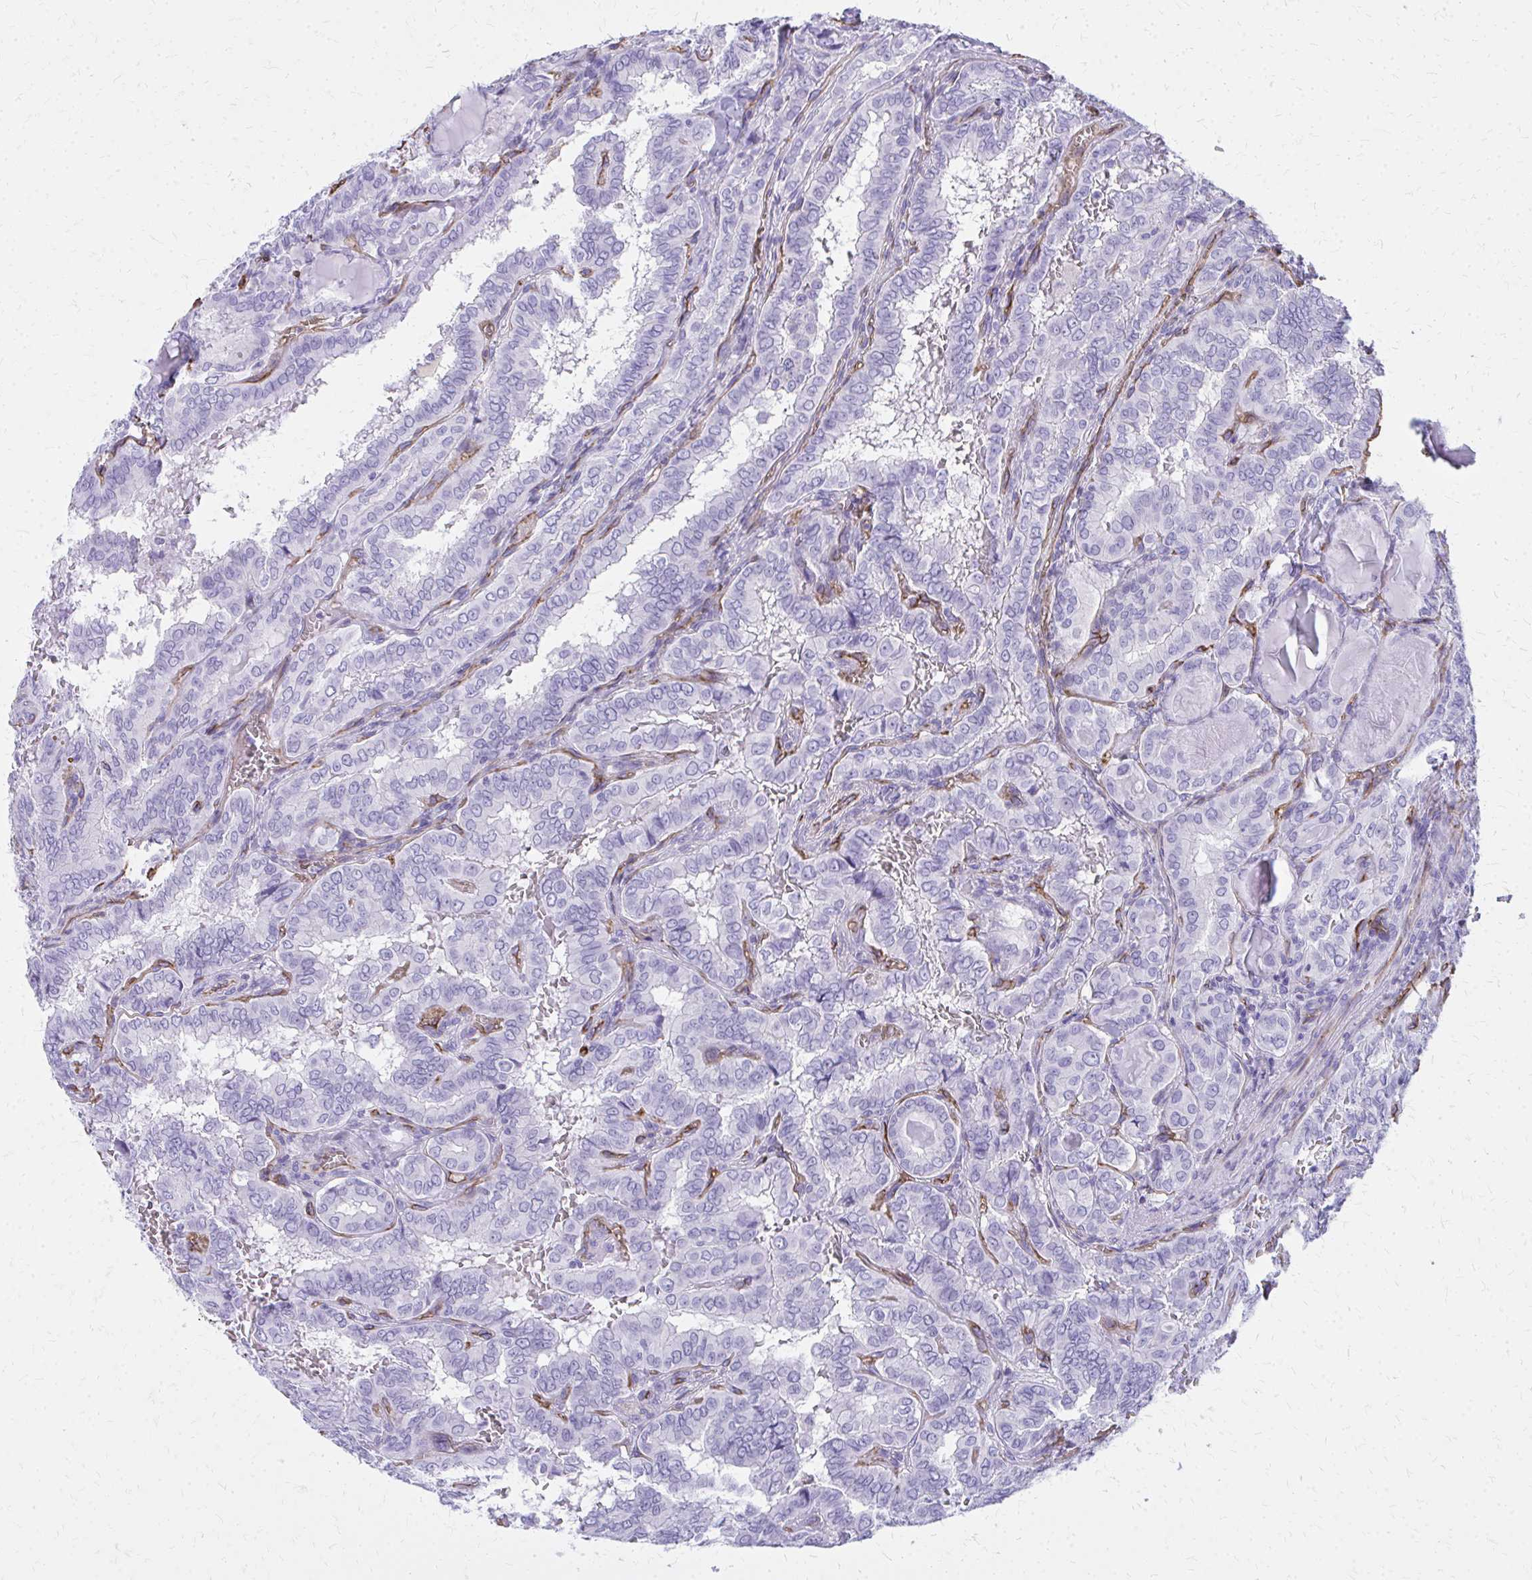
{"staining": {"intensity": "negative", "quantity": "none", "location": "none"}, "tissue": "thyroid cancer", "cell_type": "Tumor cells", "image_type": "cancer", "snomed": [{"axis": "morphology", "description": "Papillary adenocarcinoma, NOS"}, {"axis": "topography", "description": "Thyroid gland"}], "caption": "A high-resolution photomicrograph shows immunohistochemistry staining of thyroid papillary adenocarcinoma, which displays no significant staining in tumor cells. The staining was performed using DAB (3,3'-diaminobenzidine) to visualize the protein expression in brown, while the nuclei were stained in blue with hematoxylin (Magnification: 20x).", "gene": "TPSG1", "patient": {"sex": "female", "age": 46}}